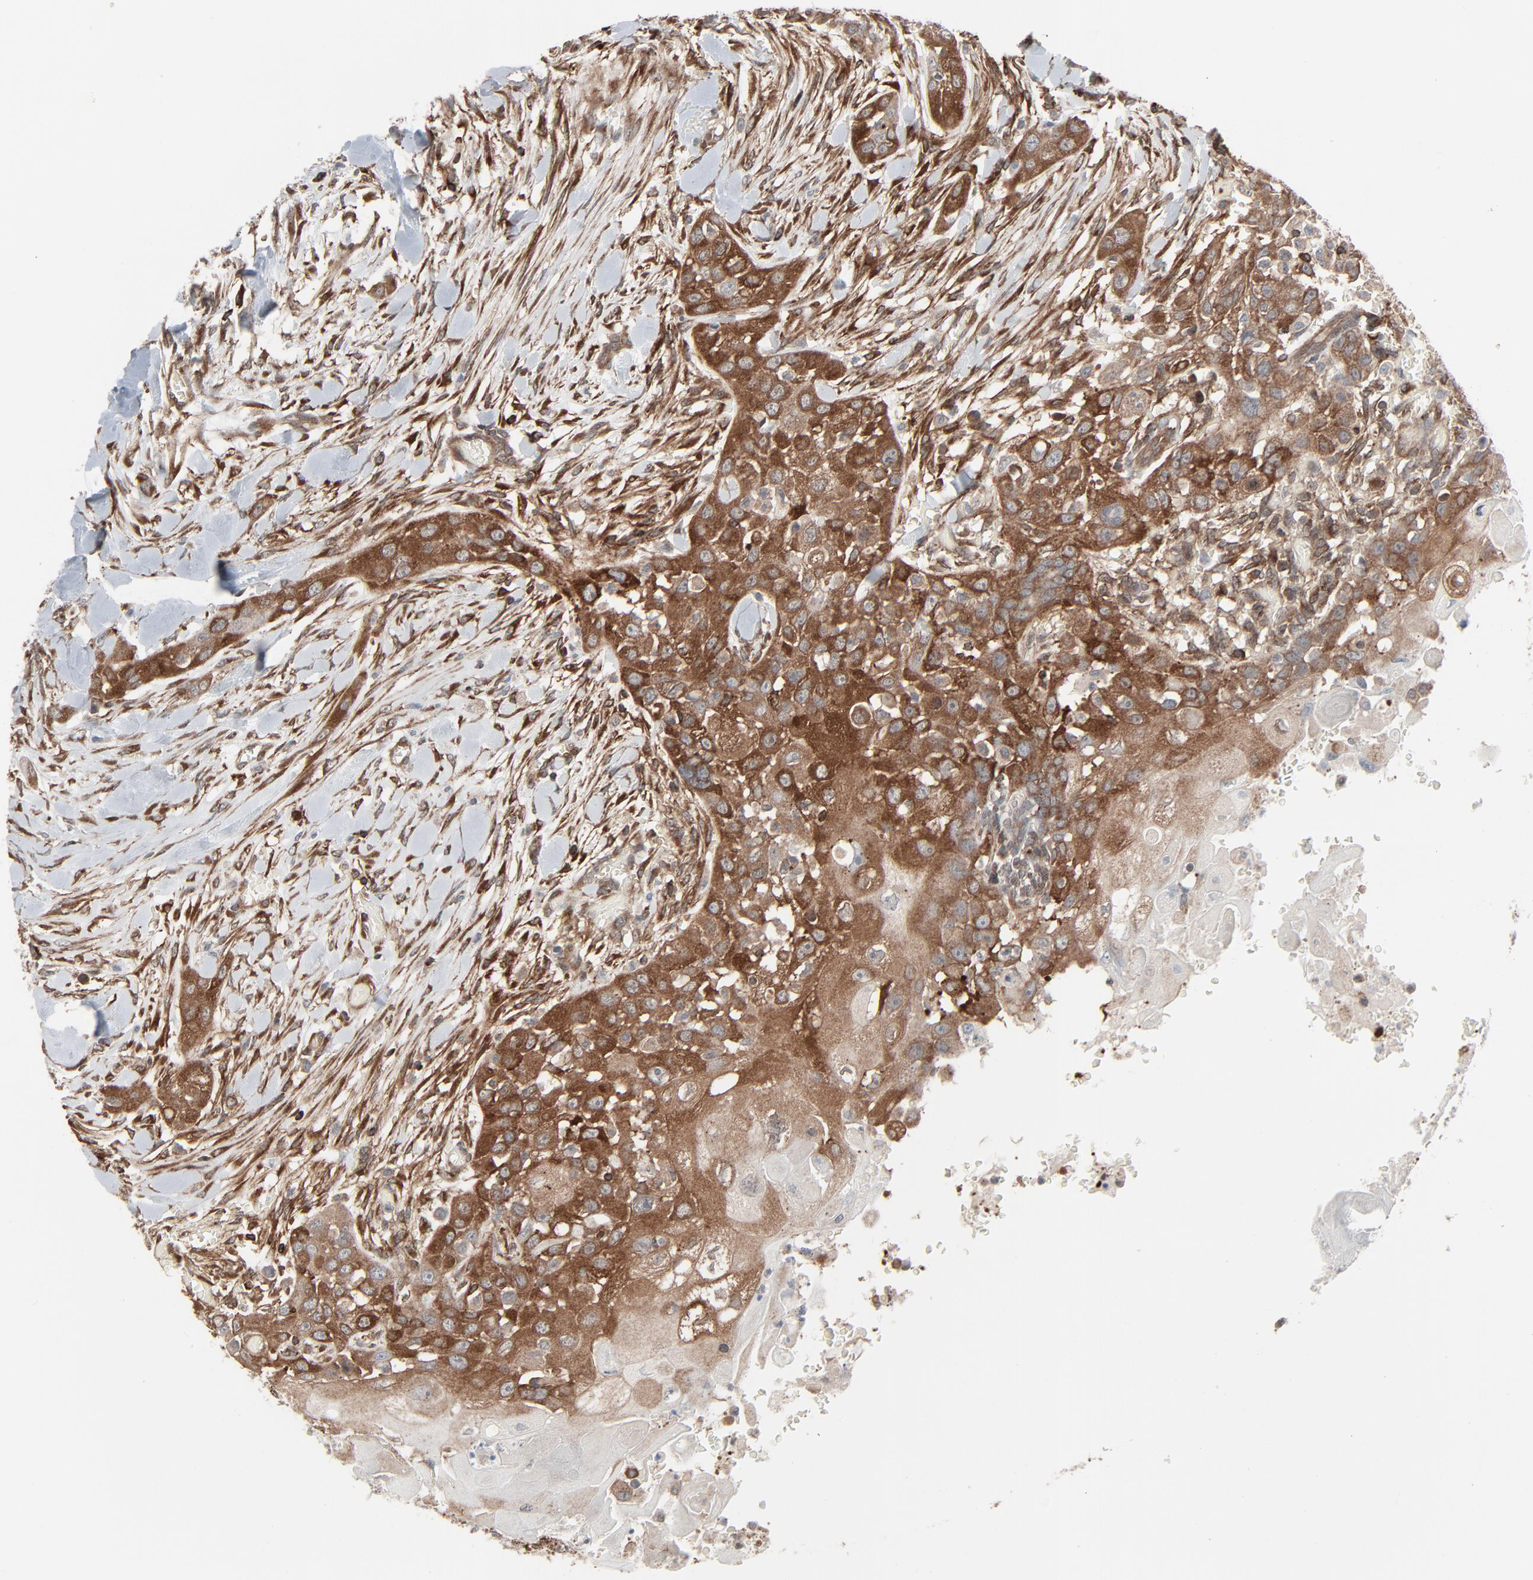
{"staining": {"intensity": "moderate", "quantity": "25%-75%", "location": "cytoplasmic/membranous"}, "tissue": "head and neck cancer", "cell_type": "Tumor cells", "image_type": "cancer", "snomed": [{"axis": "morphology", "description": "Neoplasm, malignant, NOS"}, {"axis": "topography", "description": "Salivary gland"}, {"axis": "topography", "description": "Head-Neck"}], "caption": "Protein expression analysis of human head and neck cancer reveals moderate cytoplasmic/membranous positivity in approximately 25%-75% of tumor cells.", "gene": "OPTN", "patient": {"sex": "male", "age": 43}}